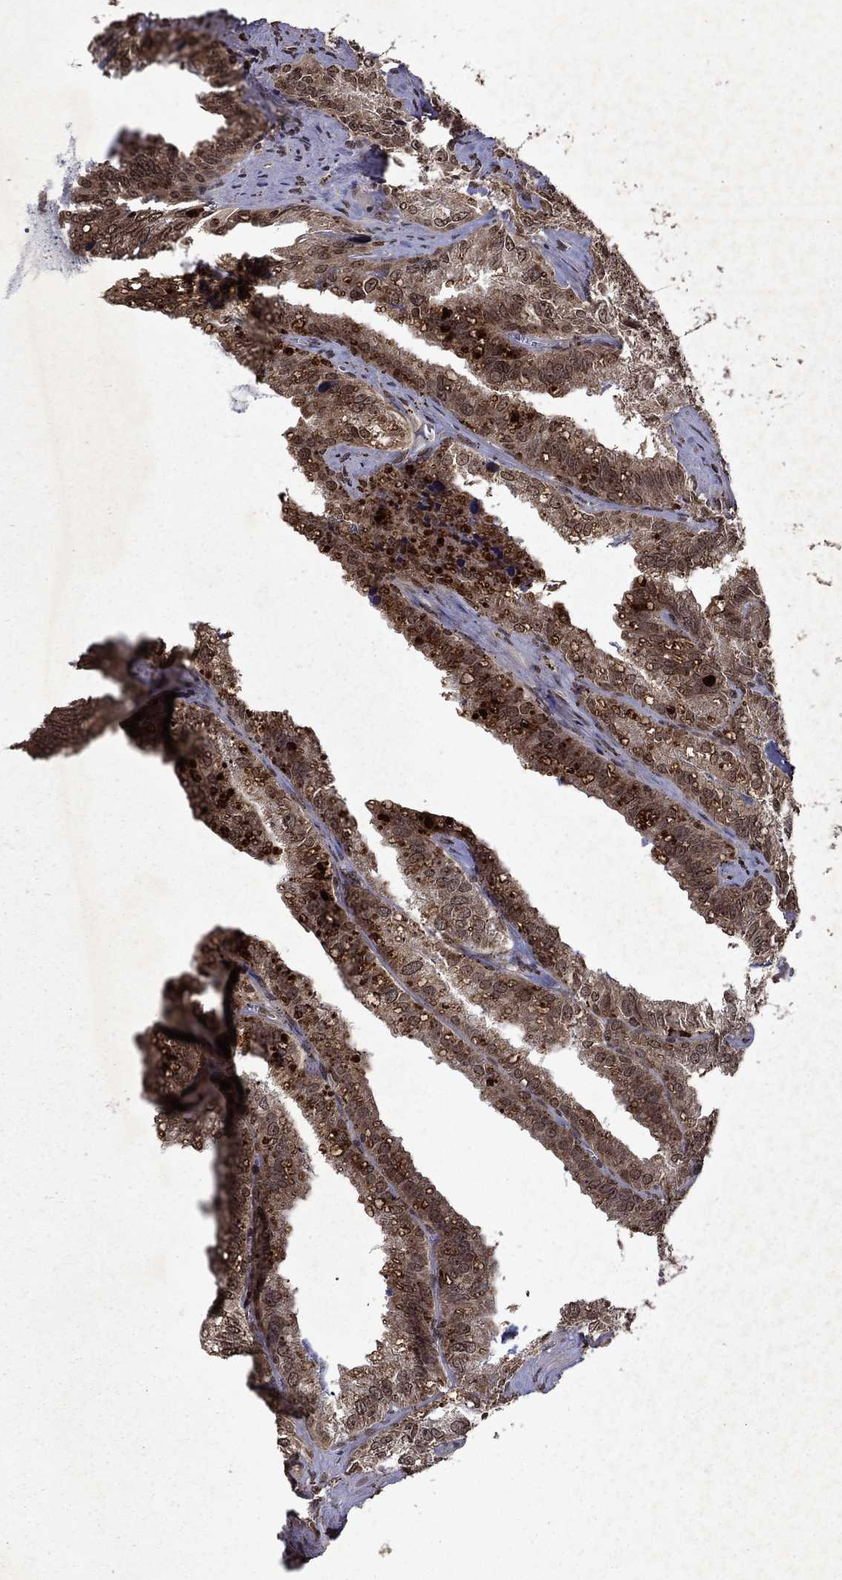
{"staining": {"intensity": "moderate", "quantity": "25%-75%", "location": "cytoplasmic/membranous,nuclear"}, "tissue": "seminal vesicle", "cell_type": "Glandular cells", "image_type": "normal", "snomed": [{"axis": "morphology", "description": "Normal tissue, NOS"}, {"axis": "topography", "description": "Seminal veicle"}], "caption": "Immunohistochemical staining of benign human seminal vesicle shows moderate cytoplasmic/membranous,nuclear protein expression in approximately 25%-75% of glandular cells. (IHC, brightfield microscopy, high magnification).", "gene": "PIN4", "patient": {"sex": "male", "age": 57}}